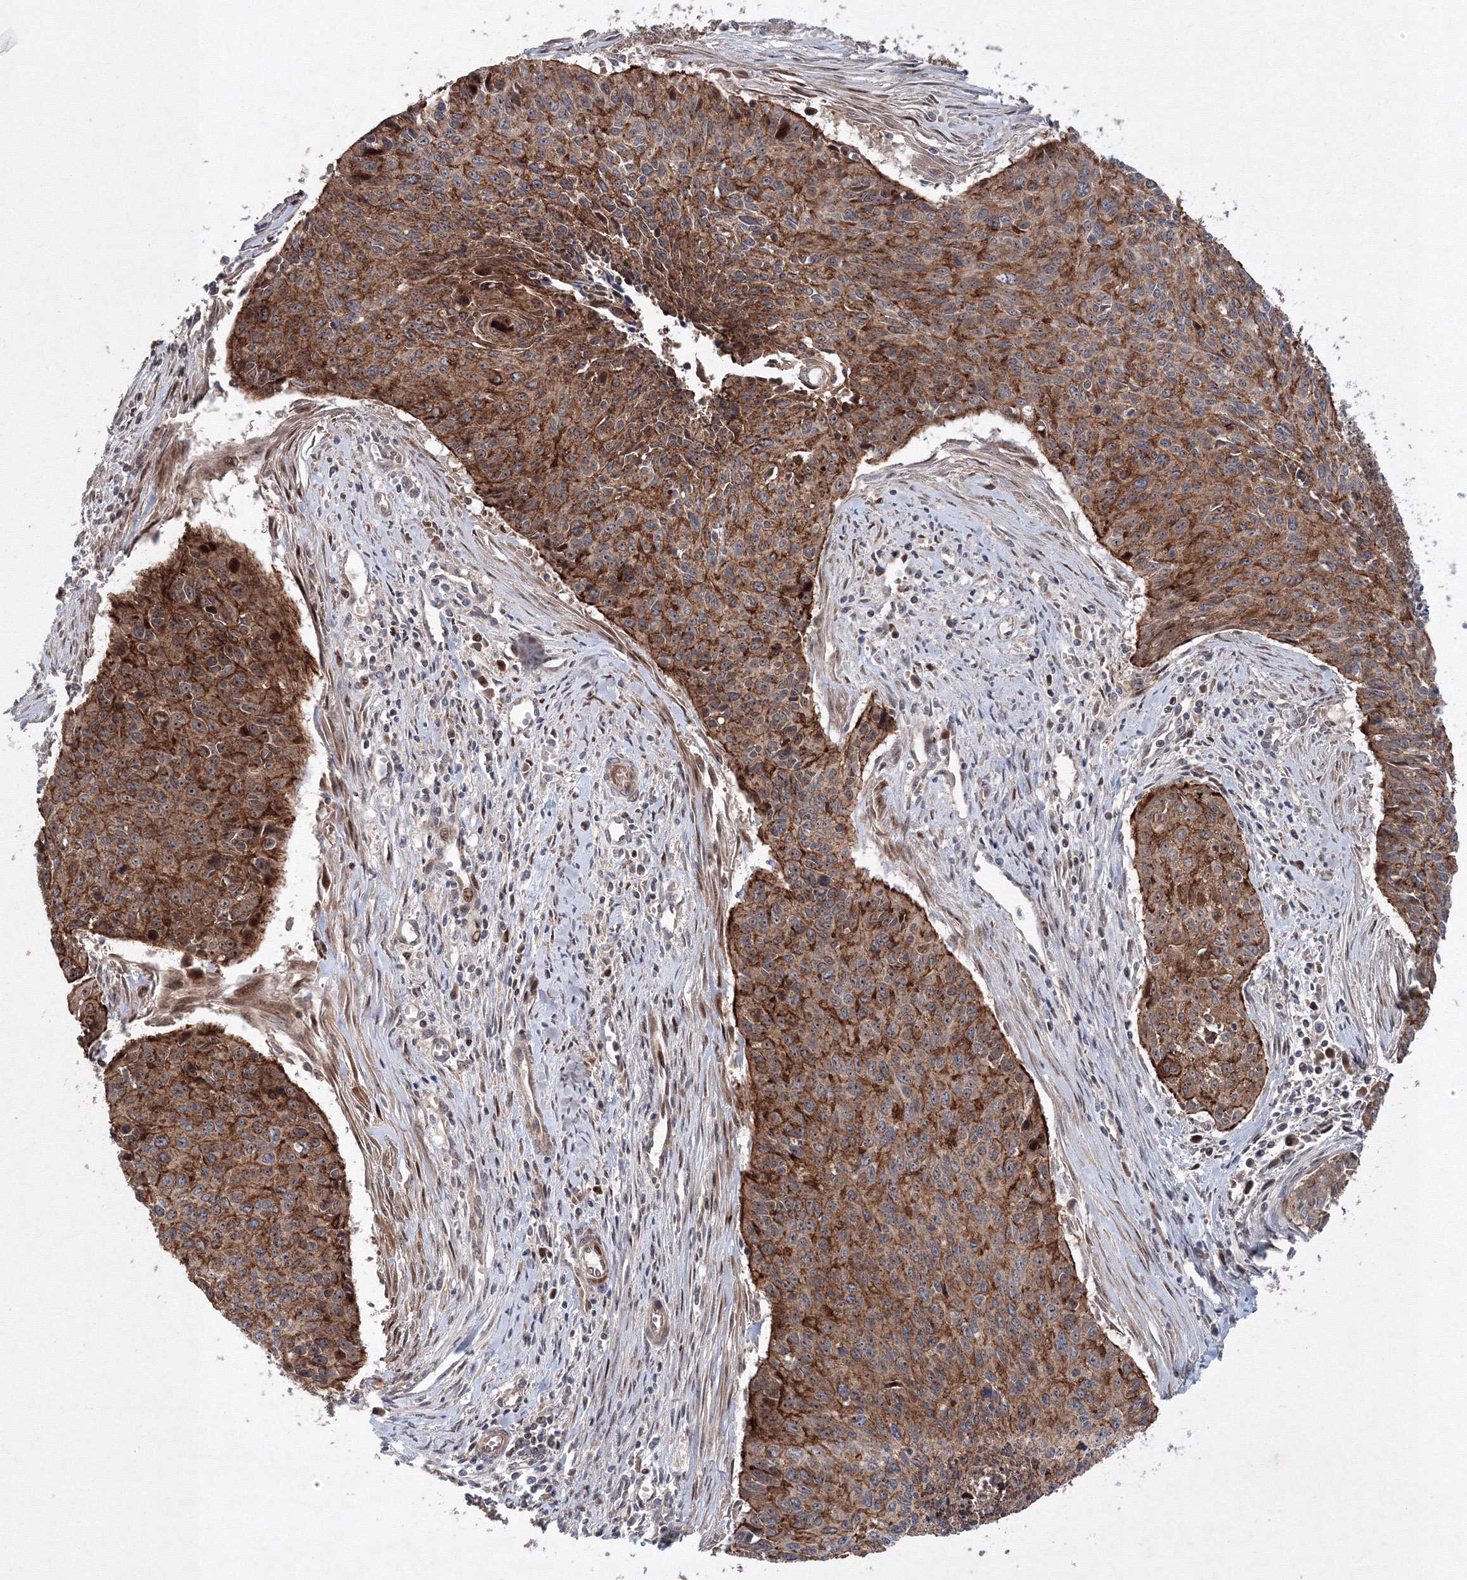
{"staining": {"intensity": "moderate", "quantity": ">75%", "location": "cytoplasmic/membranous,nuclear"}, "tissue": "cervical cancer", "cell_type": "Tumor cells", "image_type": "cancer", "snomed": [{"axis": "morphology", "description": "Squamous cell carcinoma, NOS"}, {"axis": "topography", "description": "Cervix"}], "caption": "Immunohistochemistry (IHC) of human squamous cell carcinoma (cervical) exhibits medium levels of moderate cytoplasmic/membranous and nuclear expression in approximately >75% of tumor cells.", "gene": "ANKAR", "patient": {"sex": "female", "age": 55}}